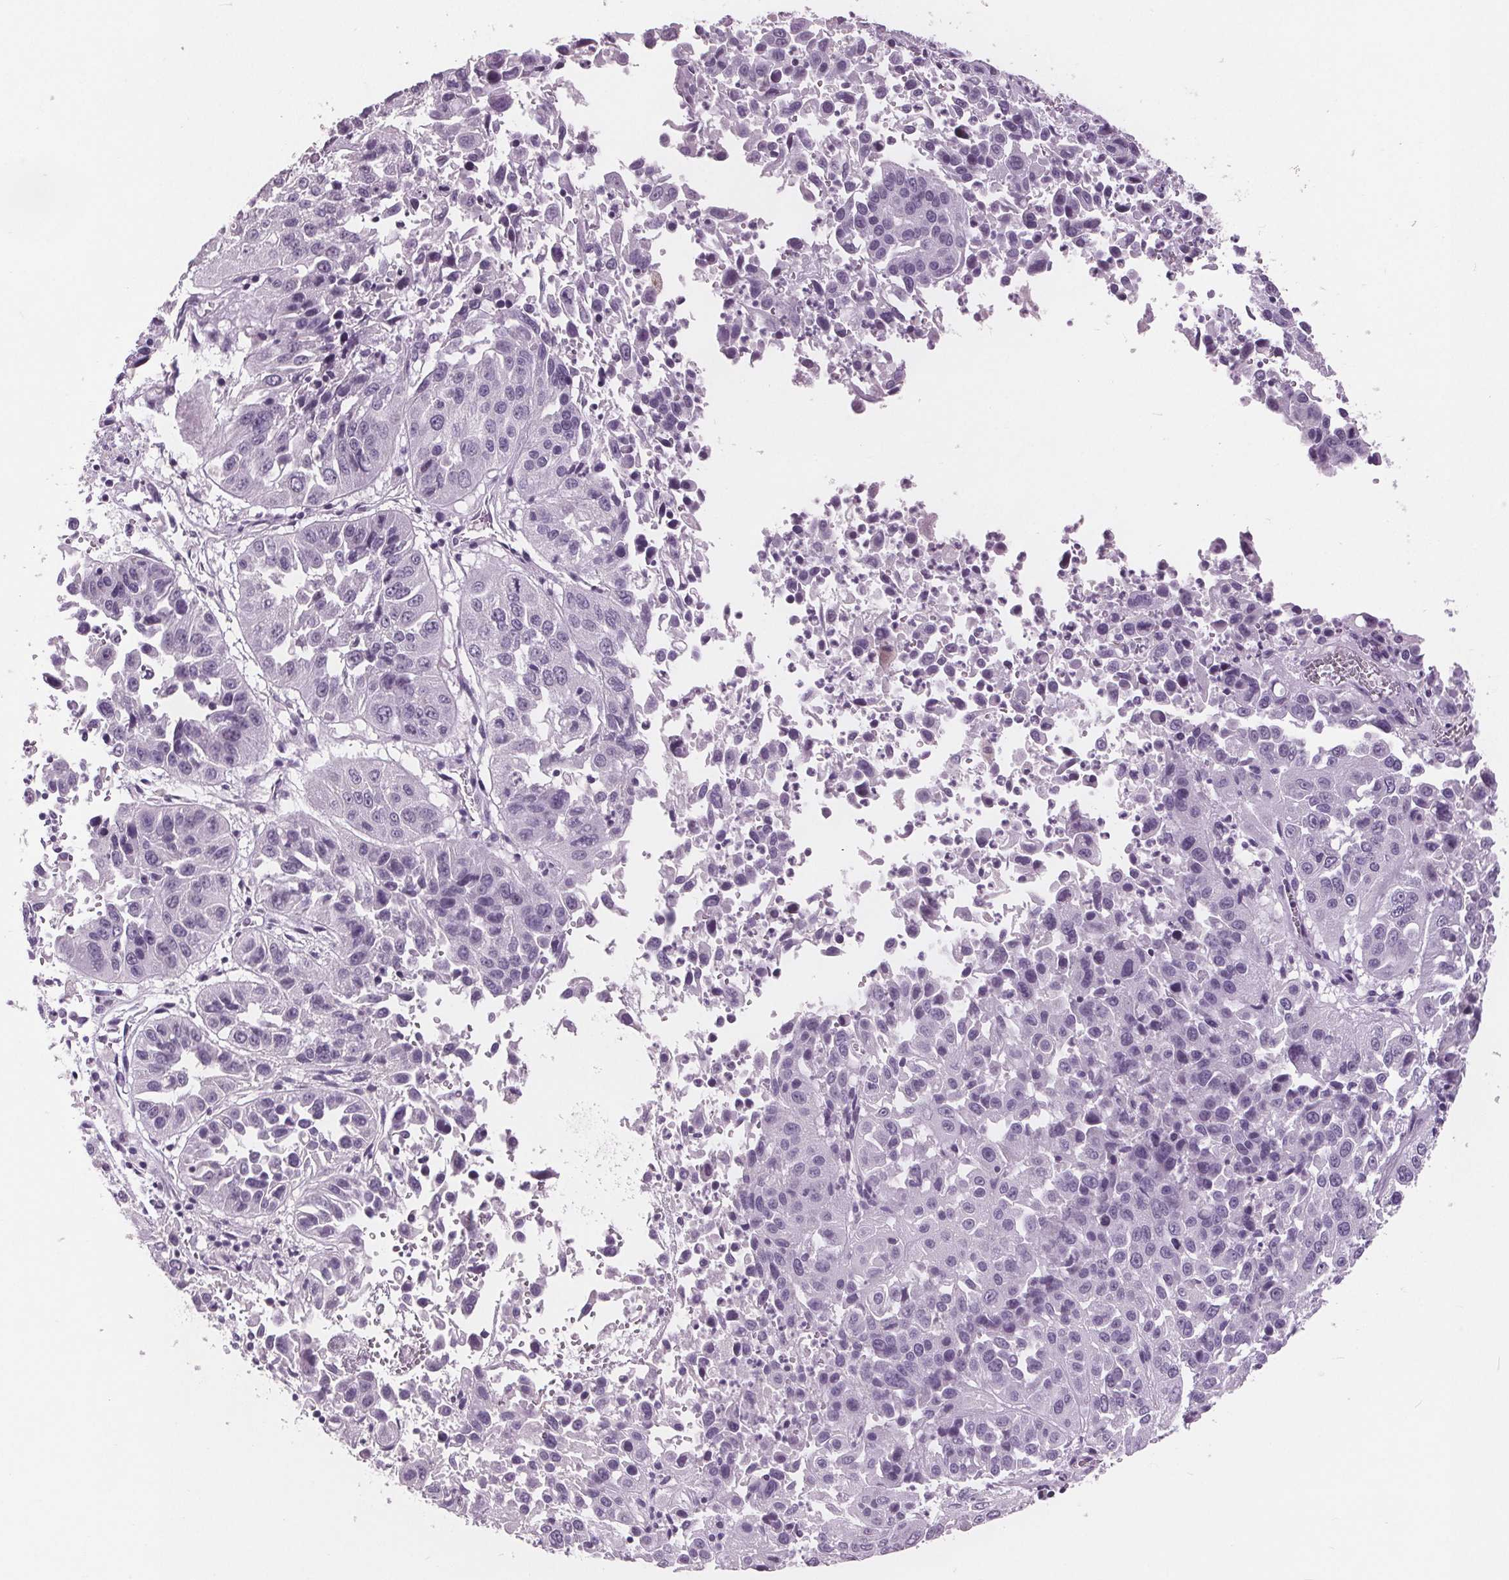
{"staining": {"intensity": "negative", "quantity": "none", "location": "none"}, "tissue": "lung cancer", "cell_type": "Tumor cells", "image_type": "cancer", "snomed": [{"axis": "morphology", "description": "Squamous cell carcinoma, NOS"}, {"axis": "topography", "description": "Lung"}], "caption": "A high-resolution image shows immunohistochemistry (IHC) staining of lung squamous cell carcinoma, which displays no significant expression in tumor cells.", "gene": "AMBP", "patient": {"sex": "female", "age": 61}}